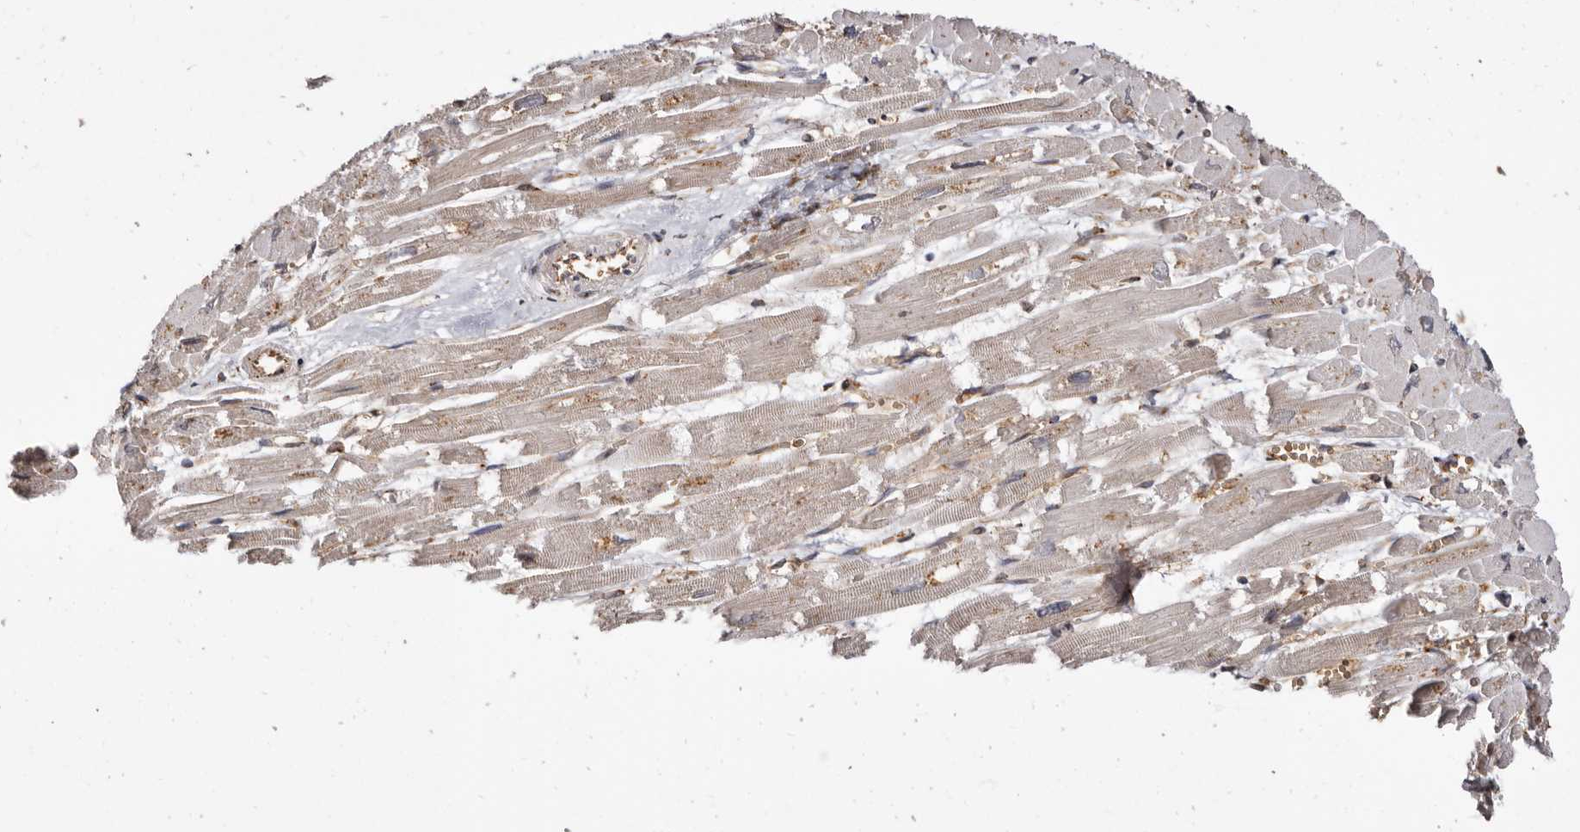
{"staining": {"intensity": "strong", "quantity": "25%-75%", "location": "cytoplasmic/membranous"}, "tissue": "heart muscle", "cell_type": "Cardiomyocytes", "image_type": "normal", "snomed": [{"axis": "morphology", "description": "Normal tissue, NOS"}, {"axis": "topography", "description": "Heart"}], "caption": "A brown stain highlights strong cytoplasmic/membranous expression of a protein in cardiomyocytes of unremarkable human heart muscle. The staining was performed using DAB to visualize the protein expression in brown, while the nuclei were stained in blue with hematoxylin (Magnification: 20x).", "gene": "GPR27", "patient": {"sex": "male", "age": 54}}